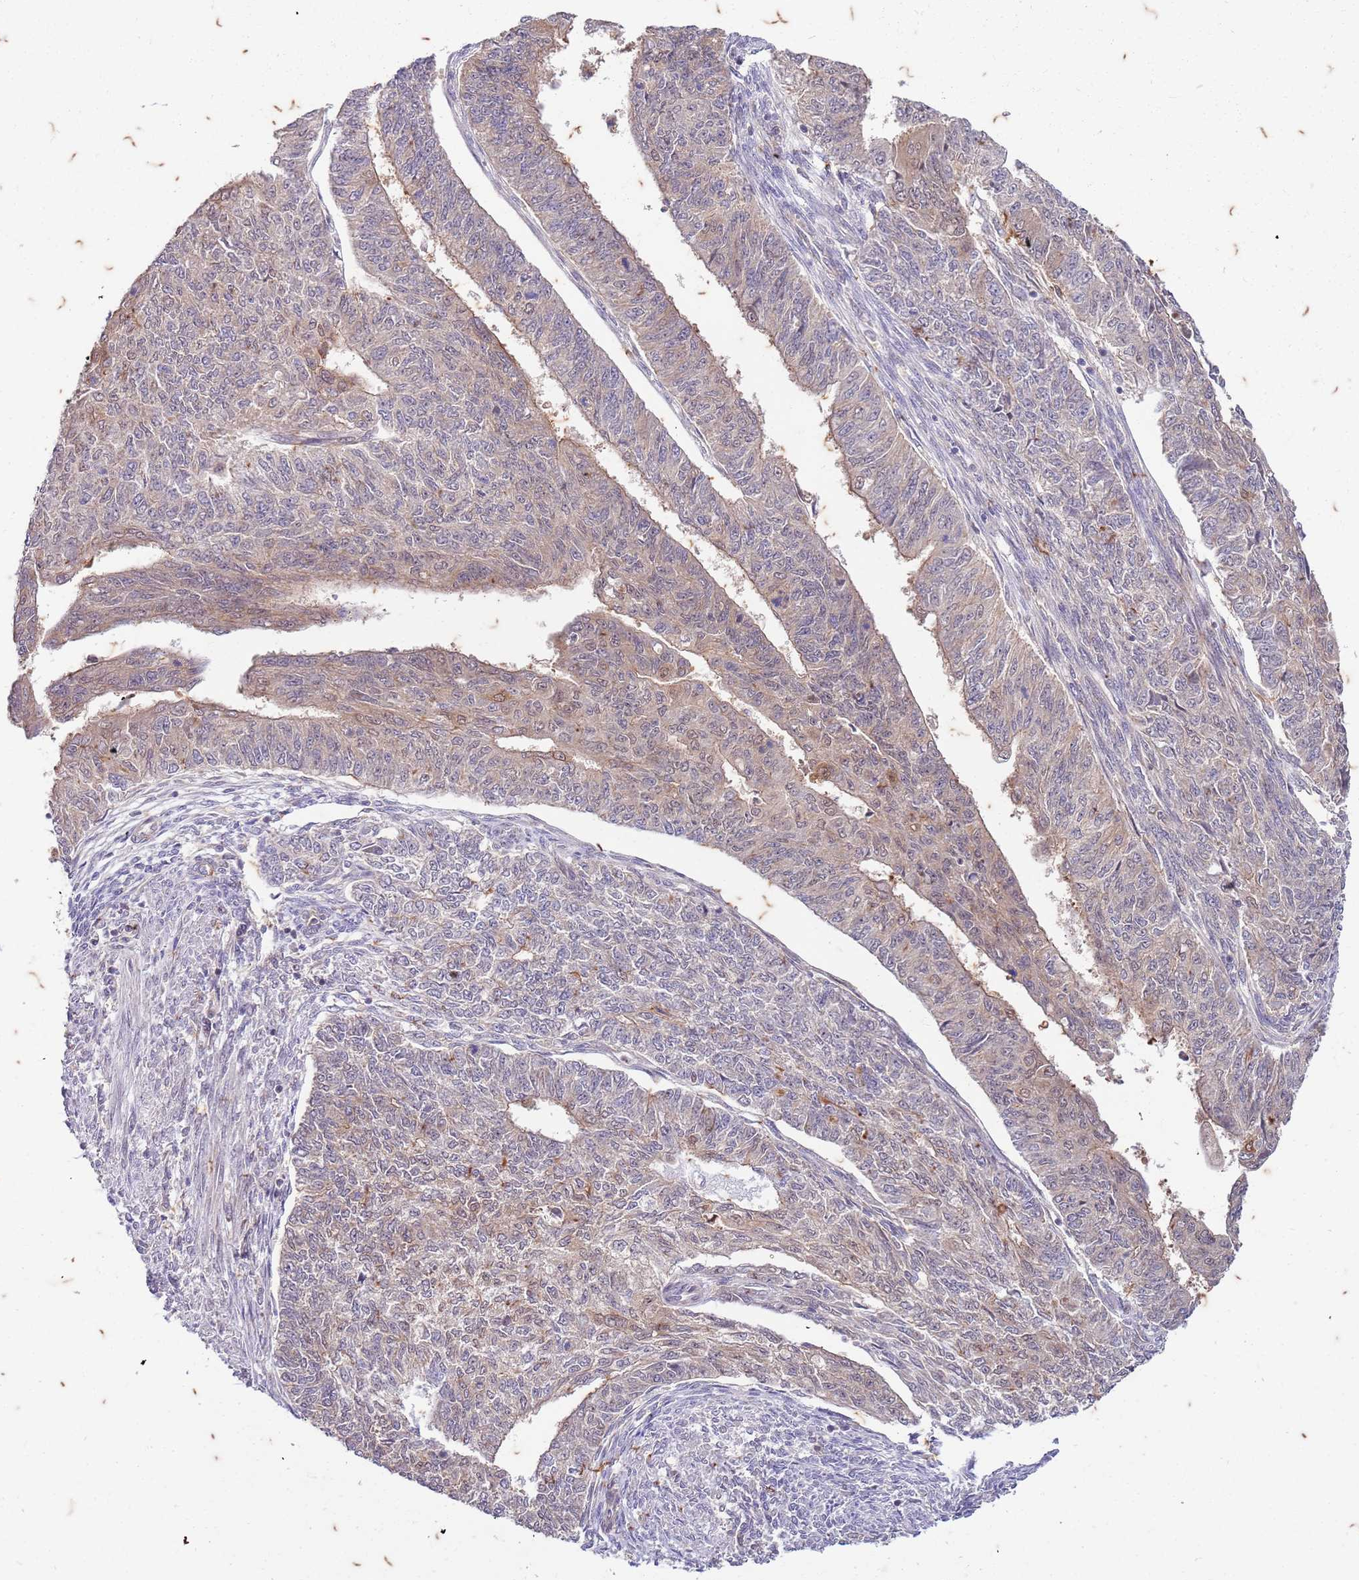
{"staining": {"intensity": "moderate", "quantity": "<25%", "location": "cytoplasmic/membranous"}, "tissue": "endometrial cancer", "cell_type": "Tumor cells", "image_type": "cancer", "snomed": [{"axis": "morphology", "description": "Adenocarcinoma, NOS"}, {"axis": "topography", "description": "Endometrium"}], "caption": "Human endometrial cancer stained for a protein (brown) demonstrates moderate cytoplasmic/membranous positive positivity in approximately <25% of tumor cells.", "gene": "RAPGEF3", "patient": {"sex": "female", "age": 32}}